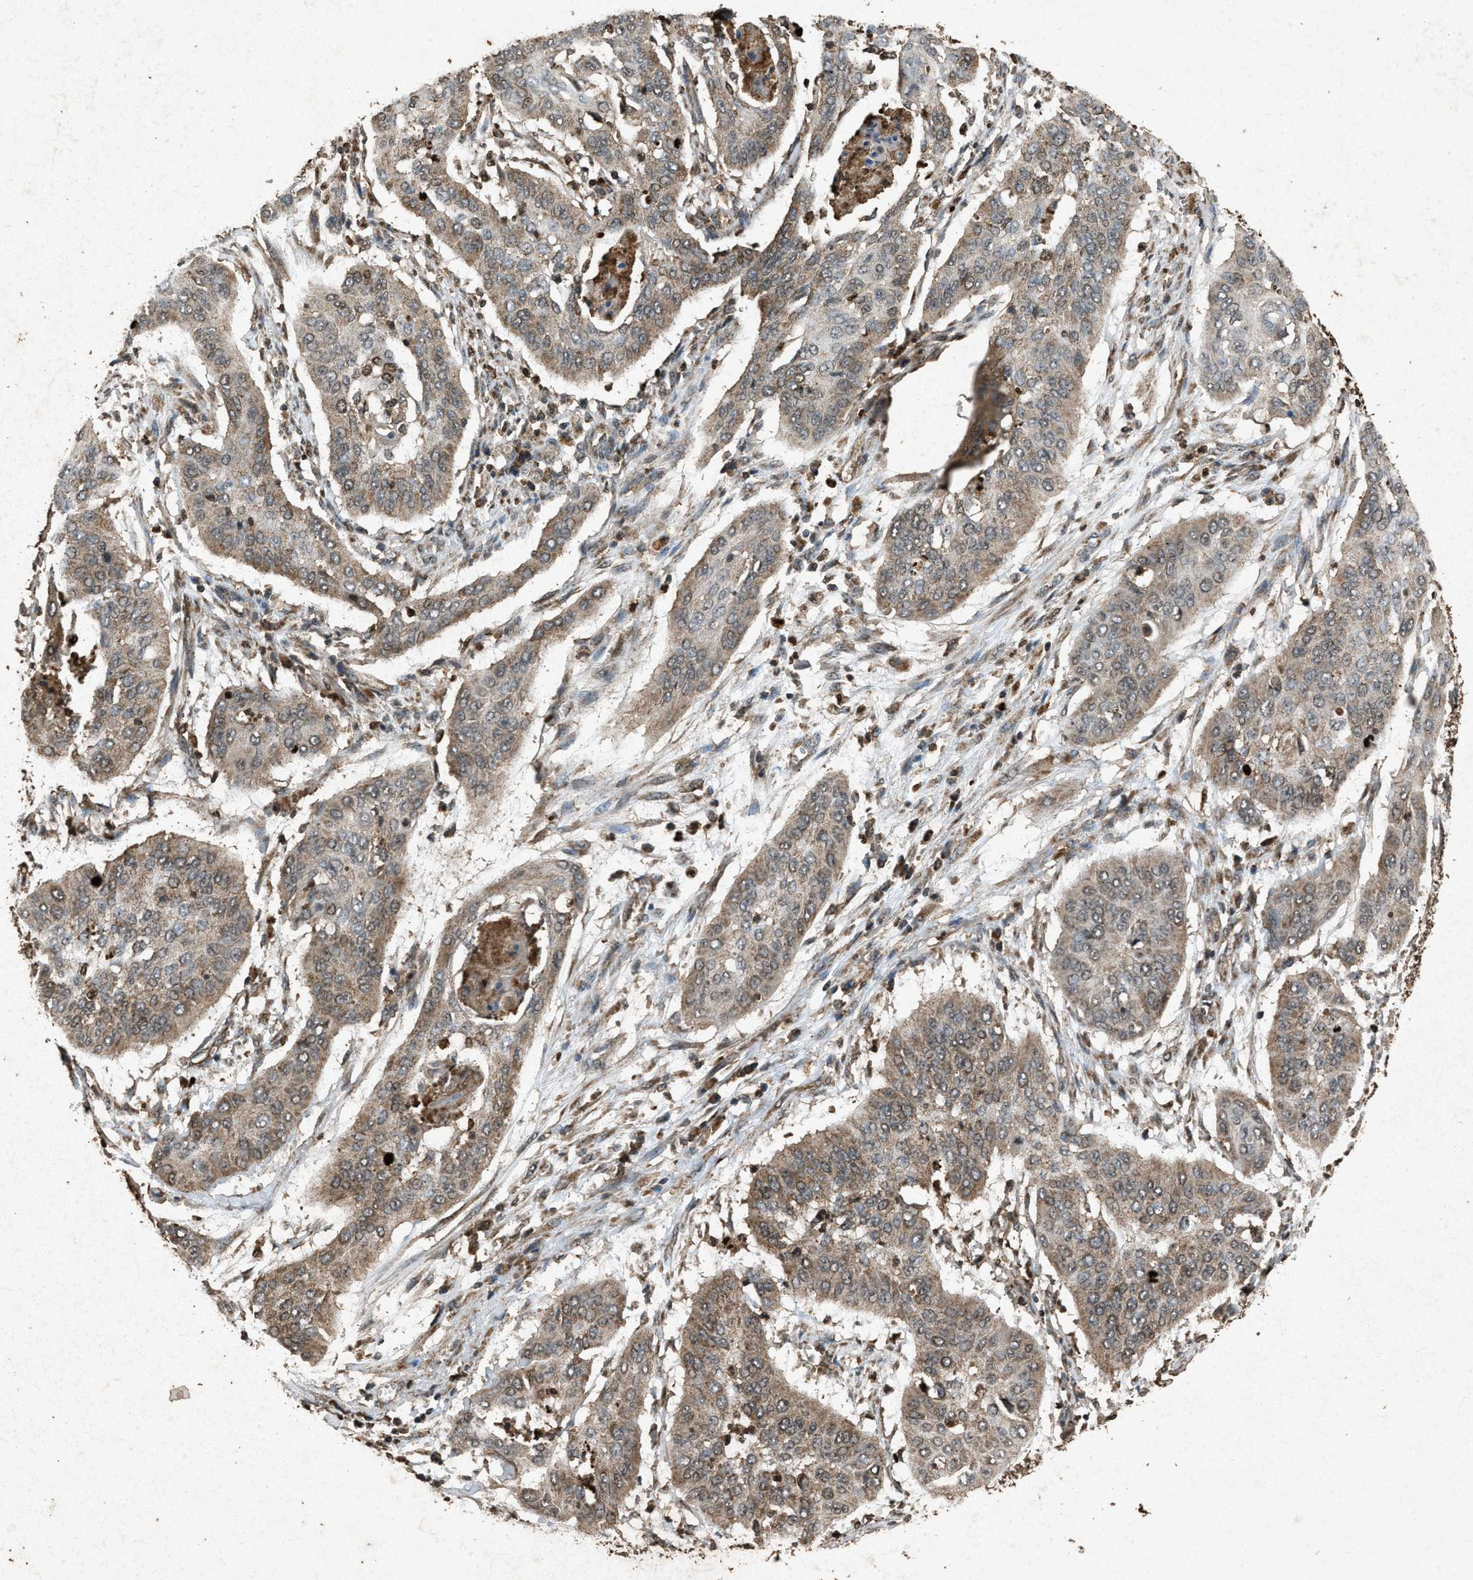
{"staining": {"intensity": "weak", "quantity": ">75%", "location": "cytoplasmic/membranous"}, "tissue": "cervical cancer", "cell_type": "Tumor cells", "image_type": "cancer", "snomed": [{"axis": "morphology", "description": "Squamous cell carcinoma, NOS"}, {"axis": "topography", "description": "Cervix"}], "caption": "Cervical cancer stained with a protein marker exhibits weak staining in tumor cells.", "gene": "OAS1", "patient": {"sex": "female", "age": 39}}